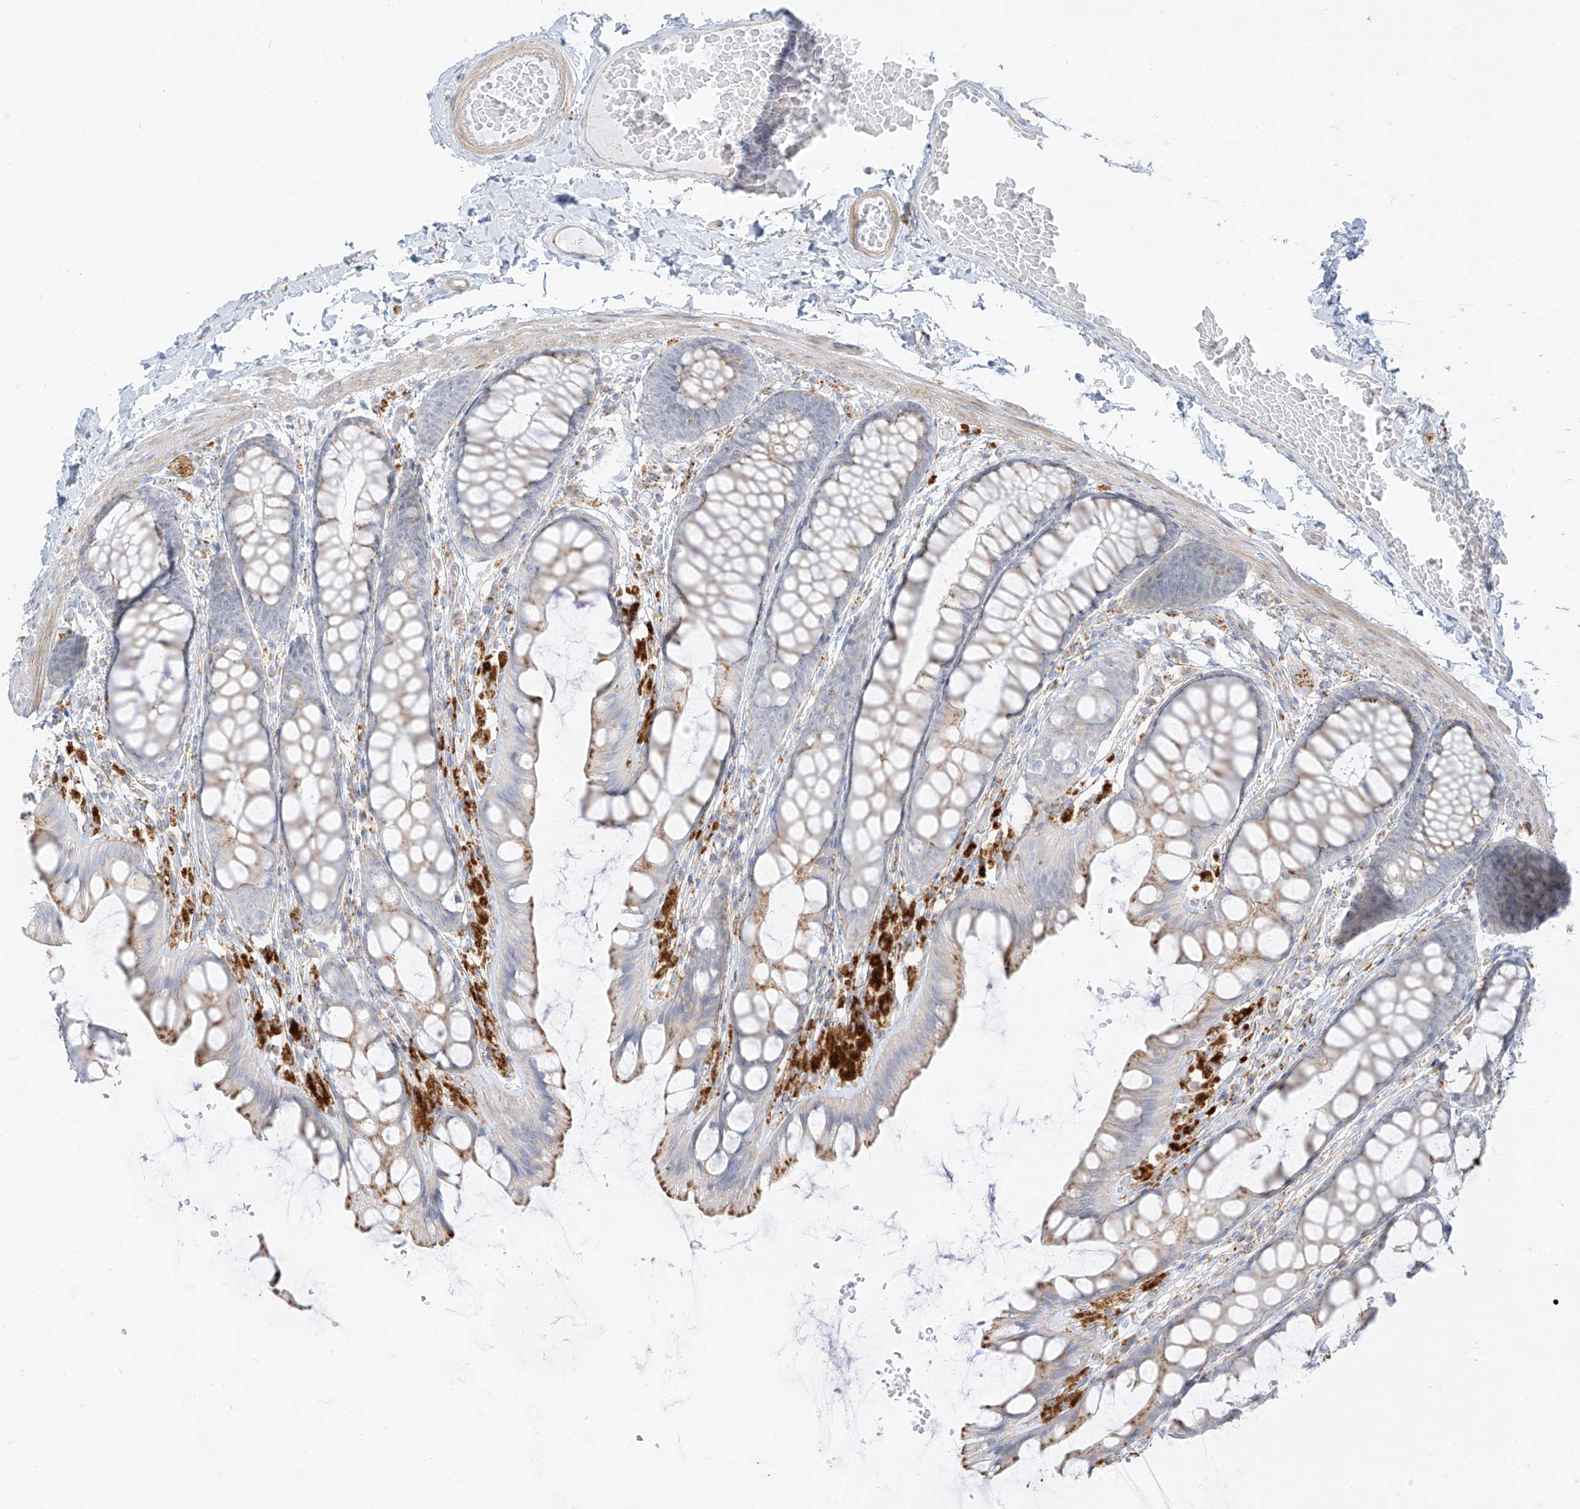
{"staining": {"intensity": "weak", "quantity": "<25%", "location": "cytoplasmic/membranous"}, "tissue": "colon", "cell_type": "Endothelial cells", "image_type": "normal", "snomed": [{"axis": "morphology", "description": "Normal tissue, NOS"}, {"axis": "topography", "description": "Colon"}], "caption": "A high-resolution micrograph shows IHC staining of benign colon, which exhibits no significant staining in endothelial cells. (DAB immunohistochemistry (IHC) visualized using brightfield microscopy, high magnification).", "gene": "SLC35F6", "patient": {"sex": "male", "age": 47}}